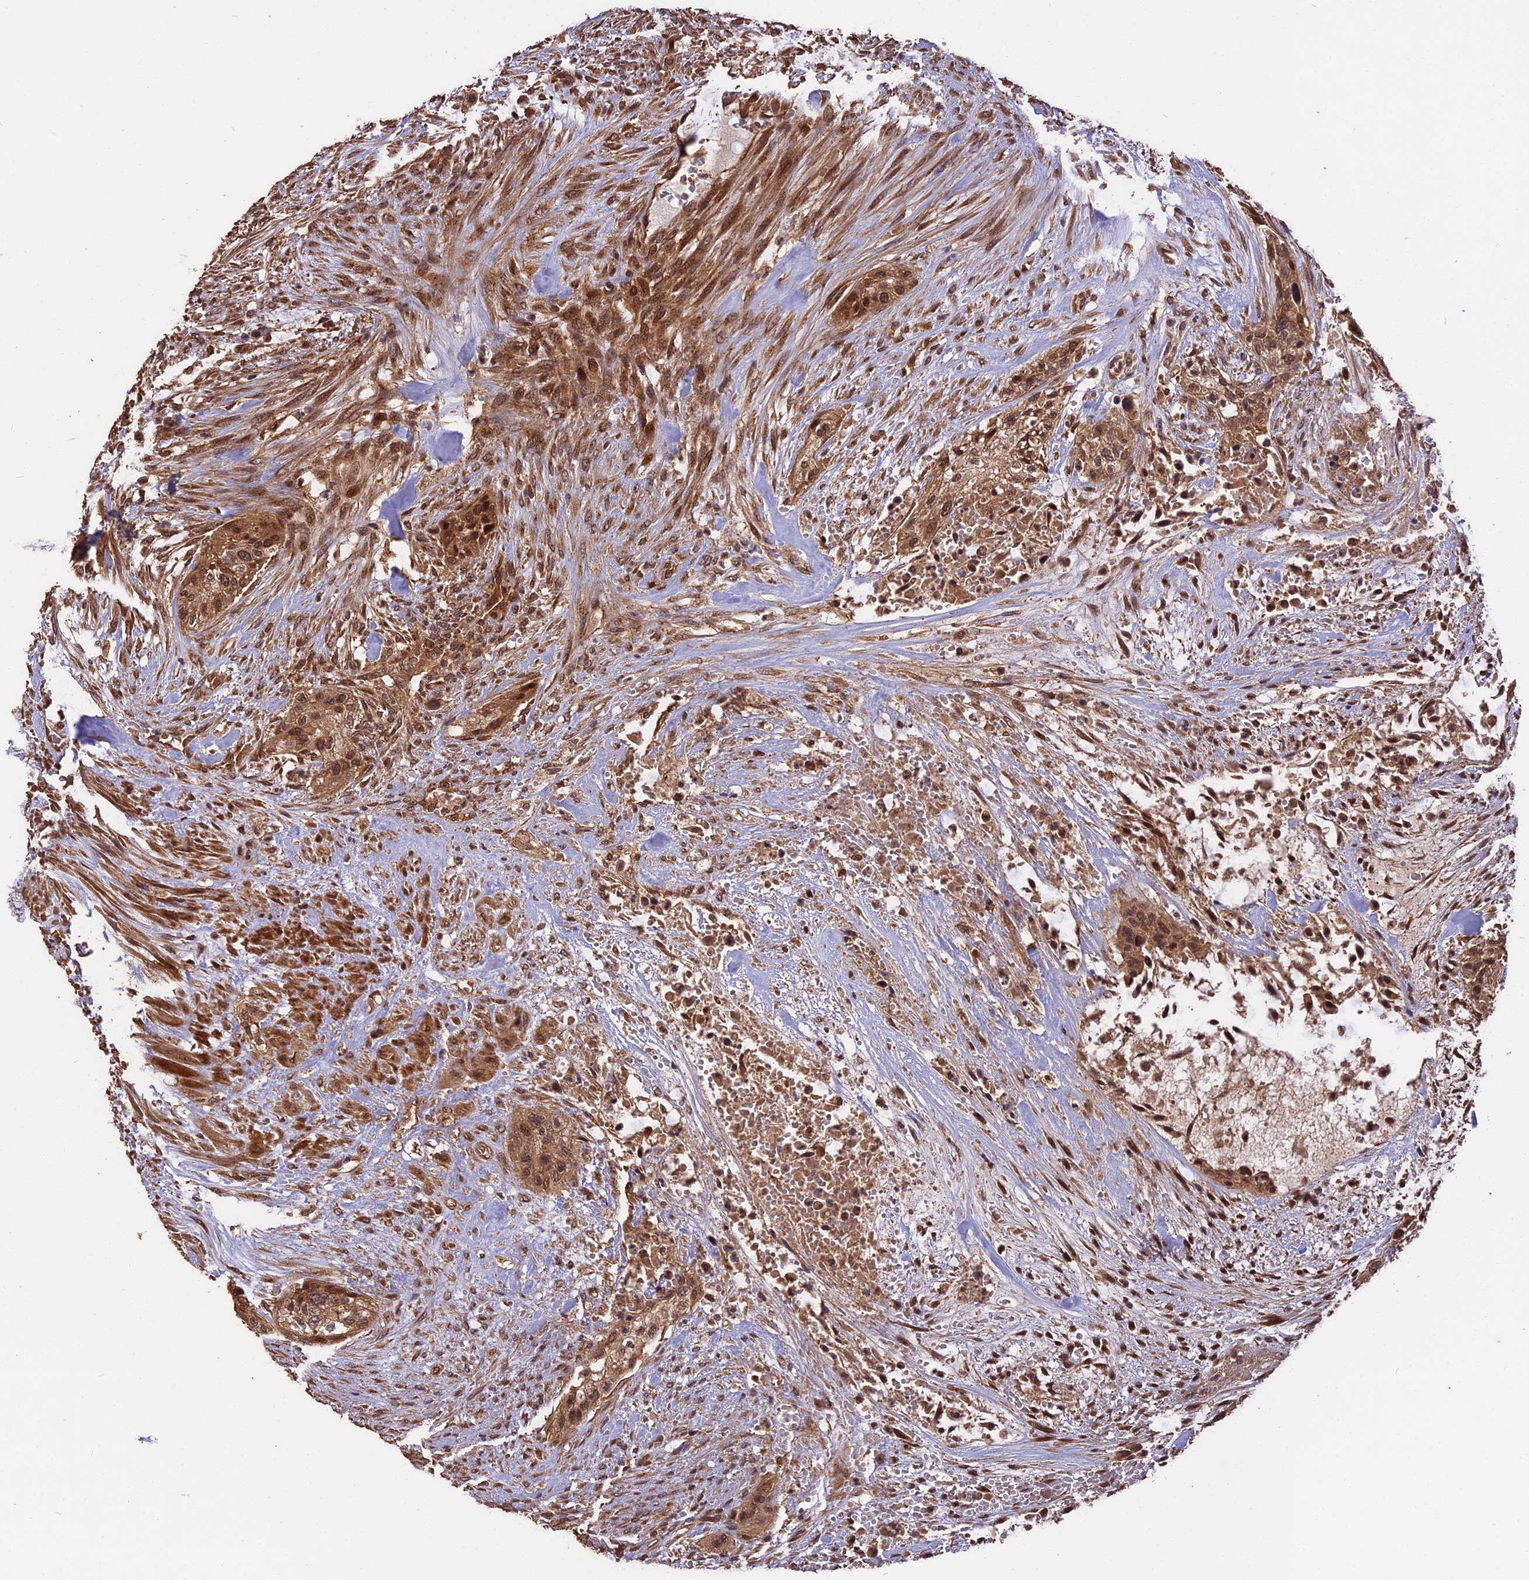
{"staining": {"intensity": "moderate", "quantity": ">75%", "location": "cytoplasmic/membranous,nuclear"}, "tissue": "urothelial cancer", "cell_type": "Tumor cells", "image_type": "cancer", "snomed": [{"axis": "morphology", "description": "Urothelial carcinoma, High grade"}, {"axis": "topography", "description": "Urinary bladder"}], "caption": "This is a photomicrograph of immunohistochemistry staining of high-grade urothelial carcinoma, which shows moderate expression in the cytoplasmic/membranous and nuclear of tumor cells.", "gene": "ESCO1", "patient": {"sex": "male", "age": 35}}